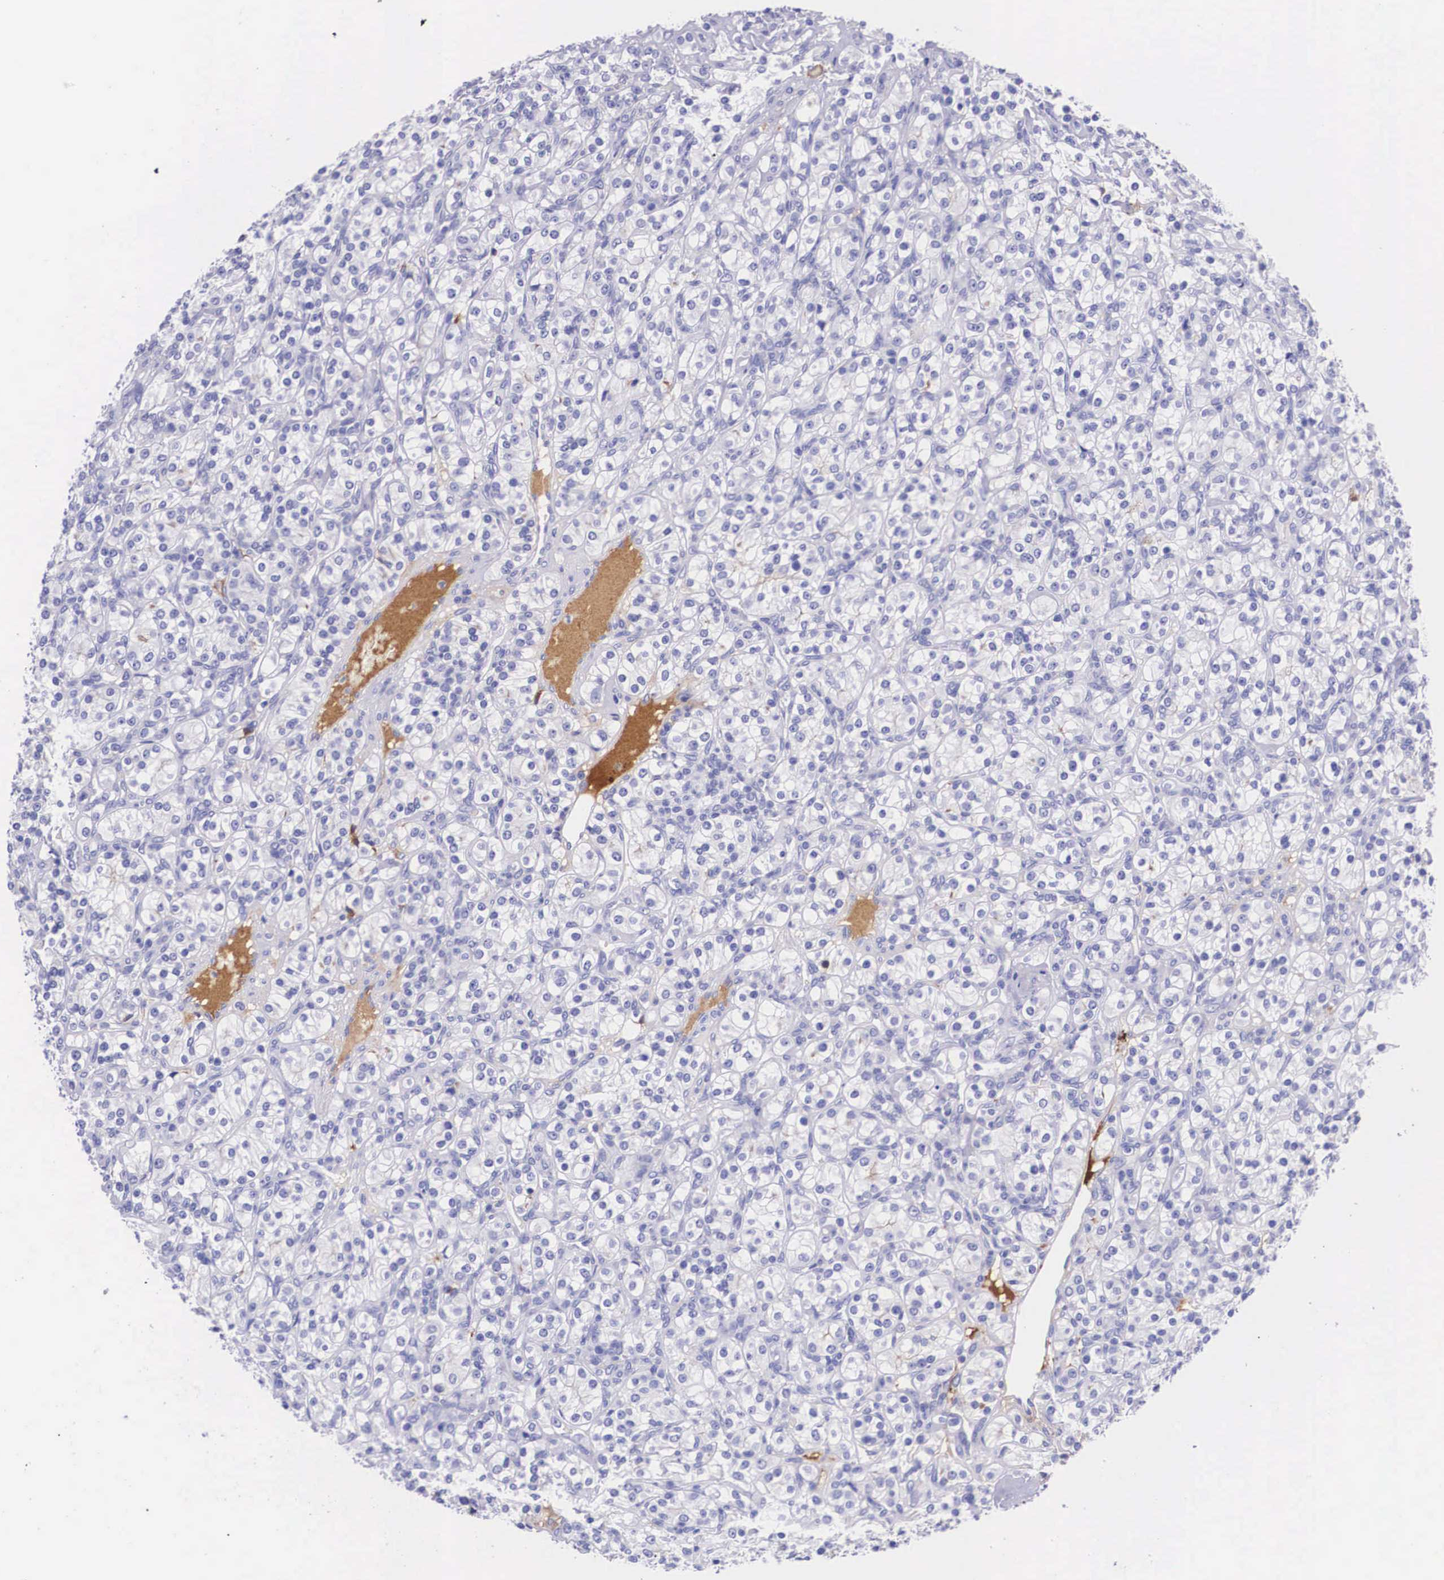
{"staining": {"intensity": "negative", "quantity": "none", "location": "none"}, "tissue": "renal cancer", "cell_type": "Tumor cells", "image_type": "cancer", "snomed": [{"axis": "morphology", "description": "Adenocarcinoma, NOS"}, {"axis": "topography", "description": "Kidney"}], "caption": "Immunohistochemical staining of adenocarcinoma (renal) exhibits no significant staining in tumor cells.", "gene": "PLG", "patient": {"sex": "male", "age": 77}}